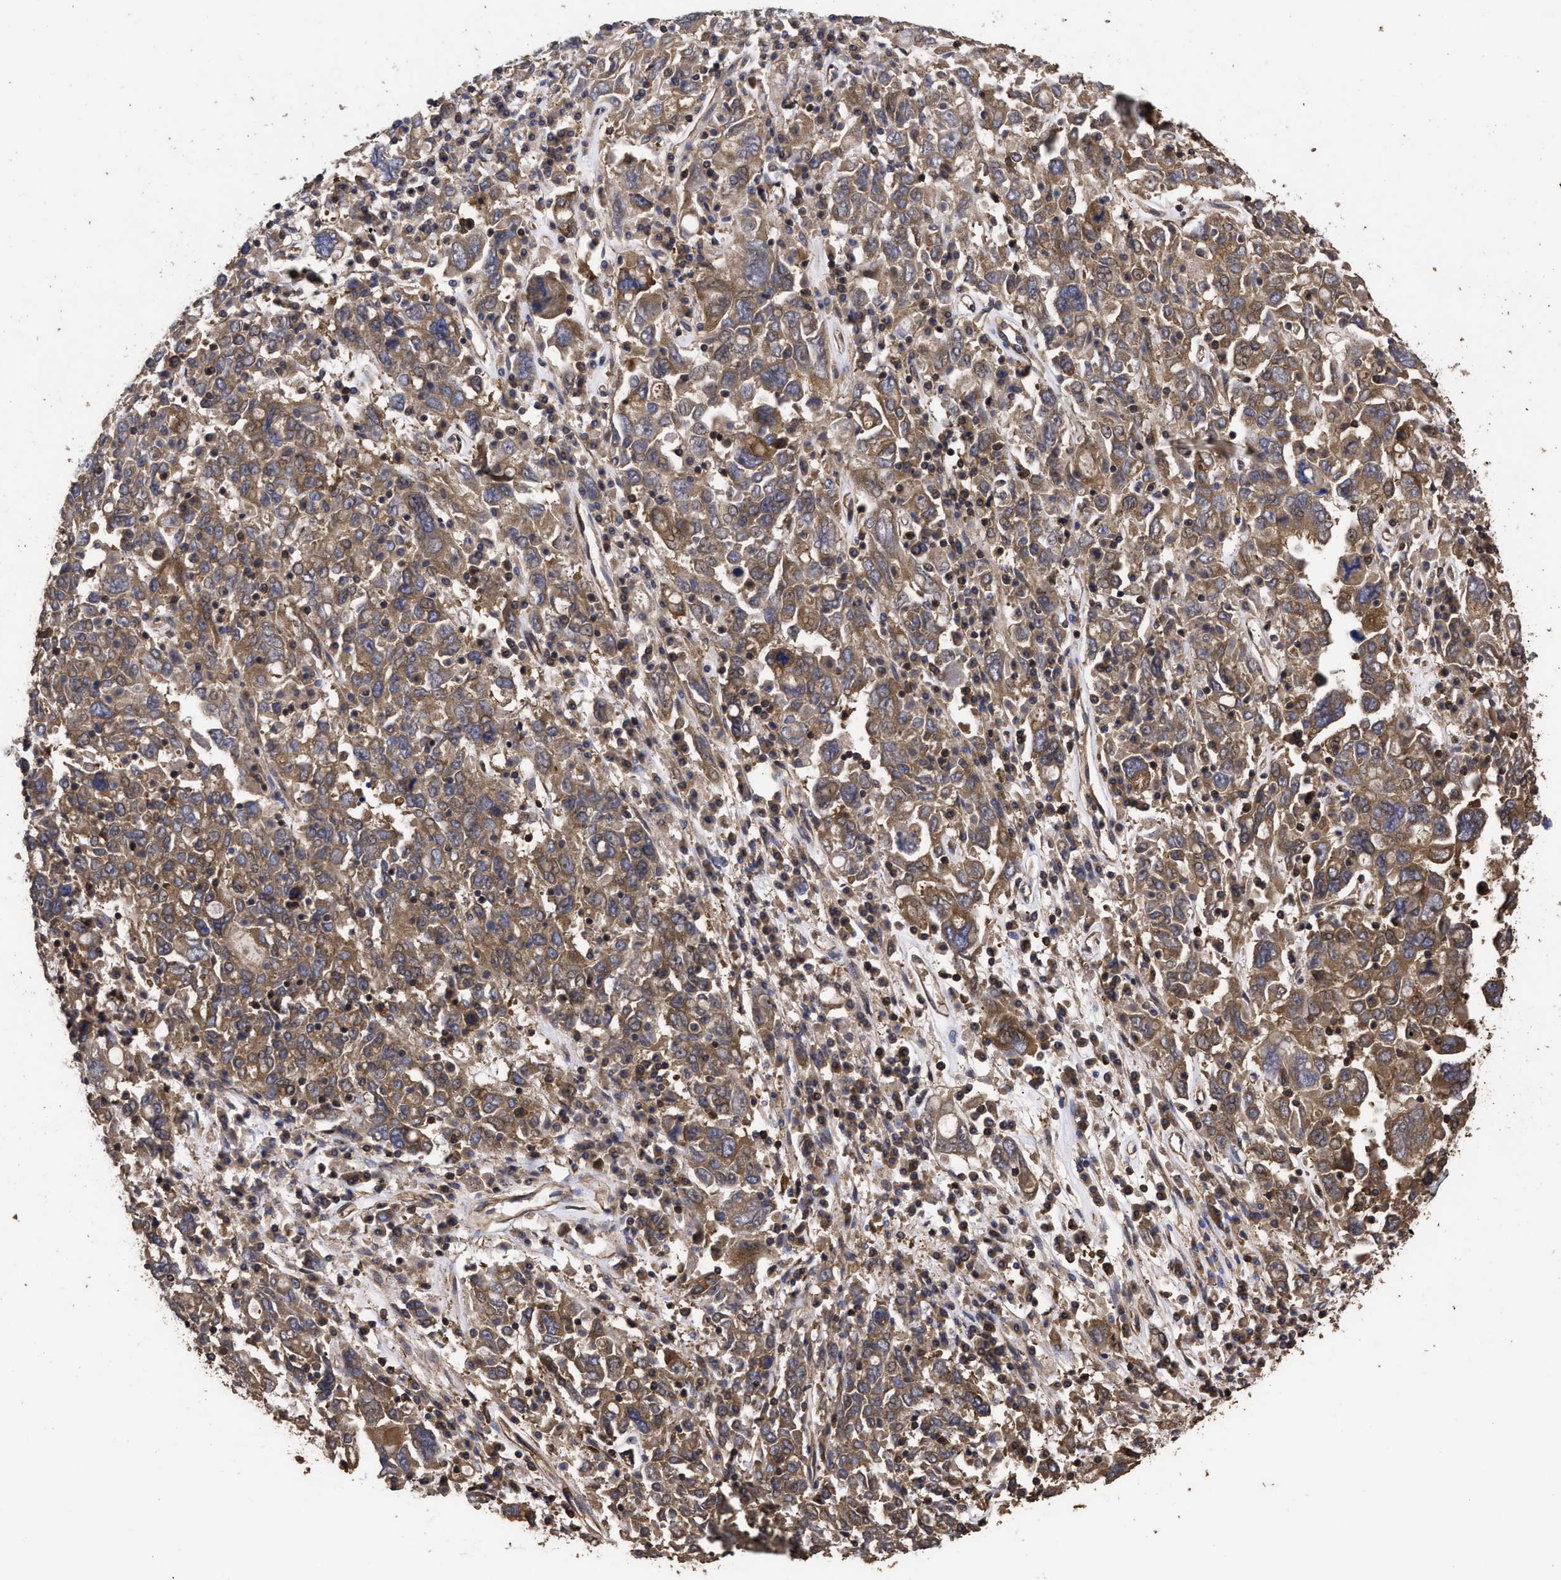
{"staining": {"intensity": "moderate", "quantity": ">75%", "location": "cytoplasmic/membranous"}, "tissue": "ovarian cancer", "cell_type": "Tumor cells", "image_type": "cancer", "snomed": [{"axis": "morphology", "description": "Carcinoma, endometroid"}, {"axis": "topography", "description": "Ovary"}], "caption": "The histopathology image reveals immunohistochemical staining of ovarian cancer. There is moderate cytoplasmic/membranous expression is identified in about >75% of tumor cells.", "gene": "MARS1", "patient": {"sex": "female", "age": 62}}